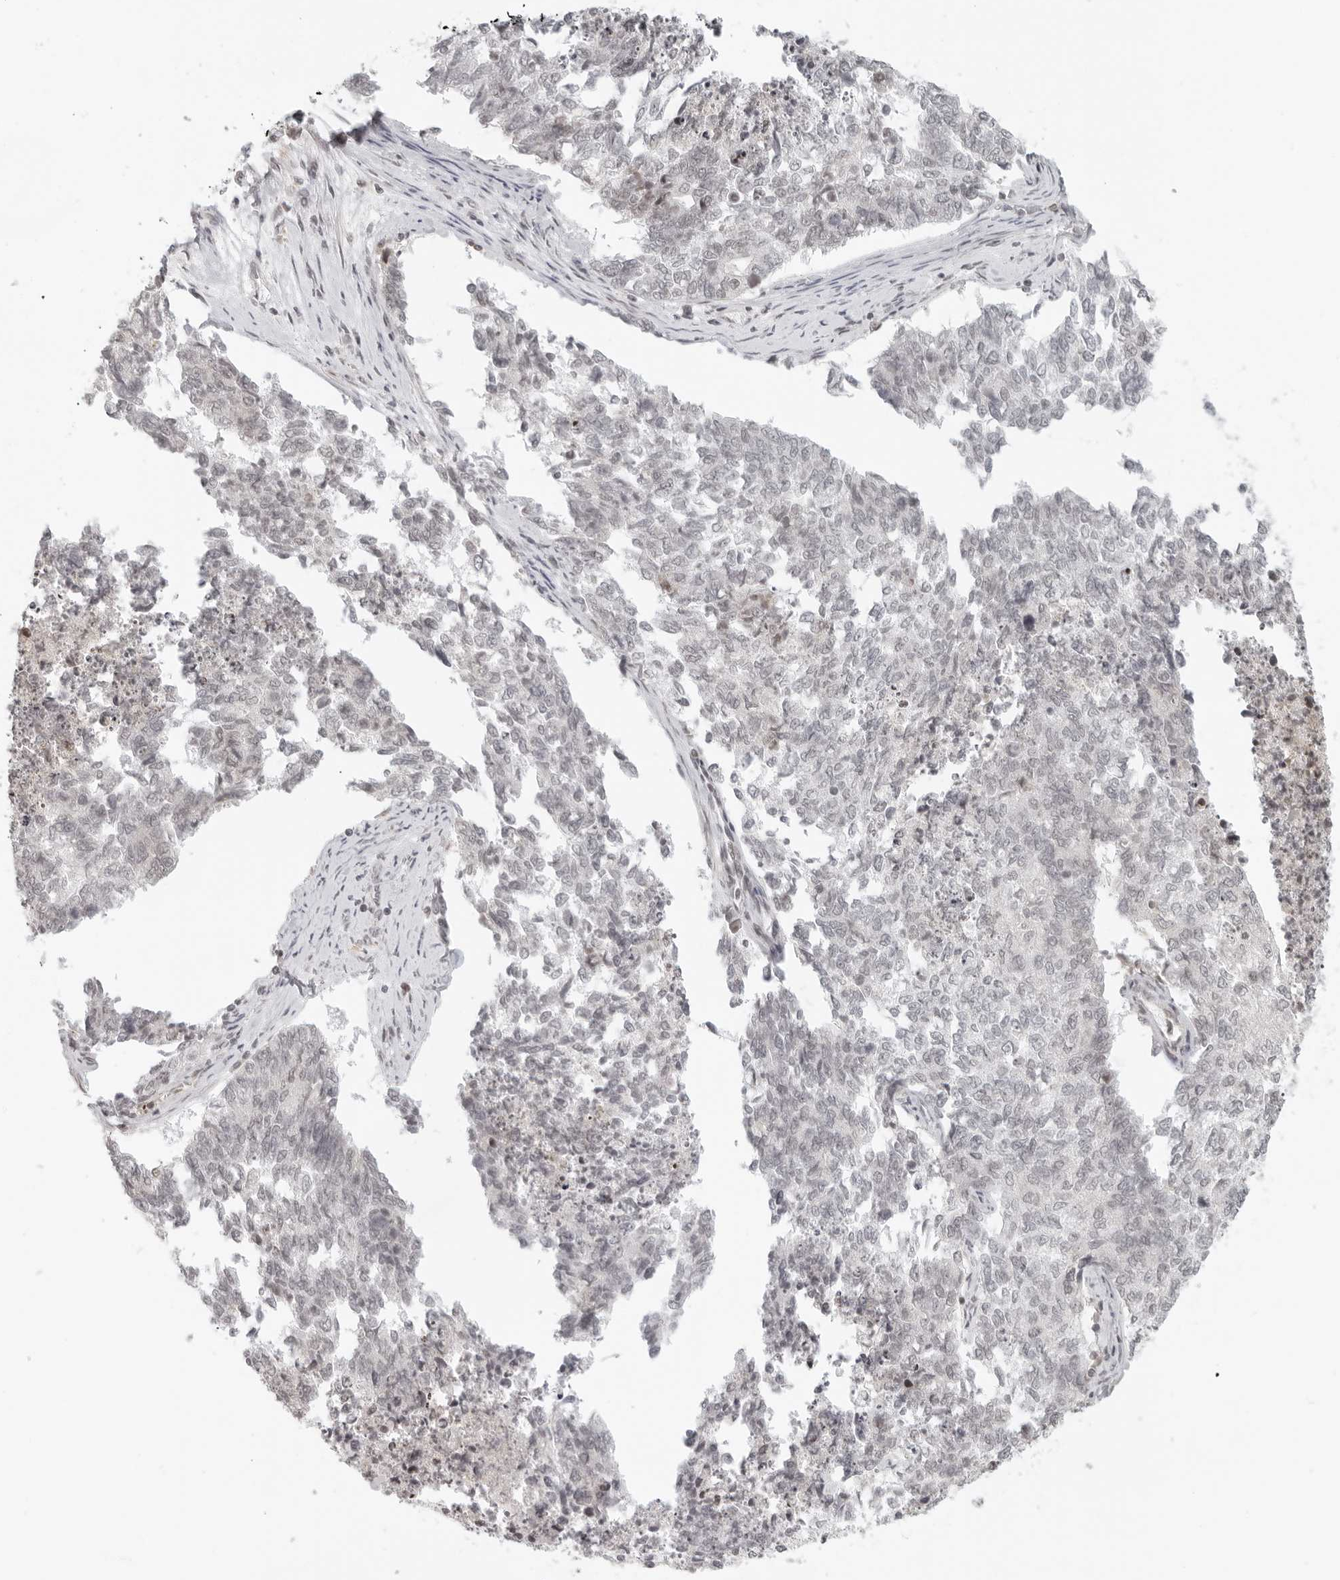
{"staining": {"intensity": "negative", "quantity": "none", "location": "none"}, "tissue": "cervical cancer", "cell_type": "Tumor cells", "image_type": "cancer", "snomed": [{"axis": "morphology", "description": "Squamous cell carcinoma, NOS"}, {"axis": "topography", "description": "Cervix"}], "caption": "The IHC photomicrograph has no significant staining in tumor cells of squamous cell carcinoma (cervical) tissue. (Stains: DAB (3,3'-diaminobenzidine) immunohistochemistry (IHC) with hematoxylin counter stain, Microscopy: brightfield microscopy at high magnification).", "gene": "ZNF407", "patient": {"sex": "female", "age": 63}}